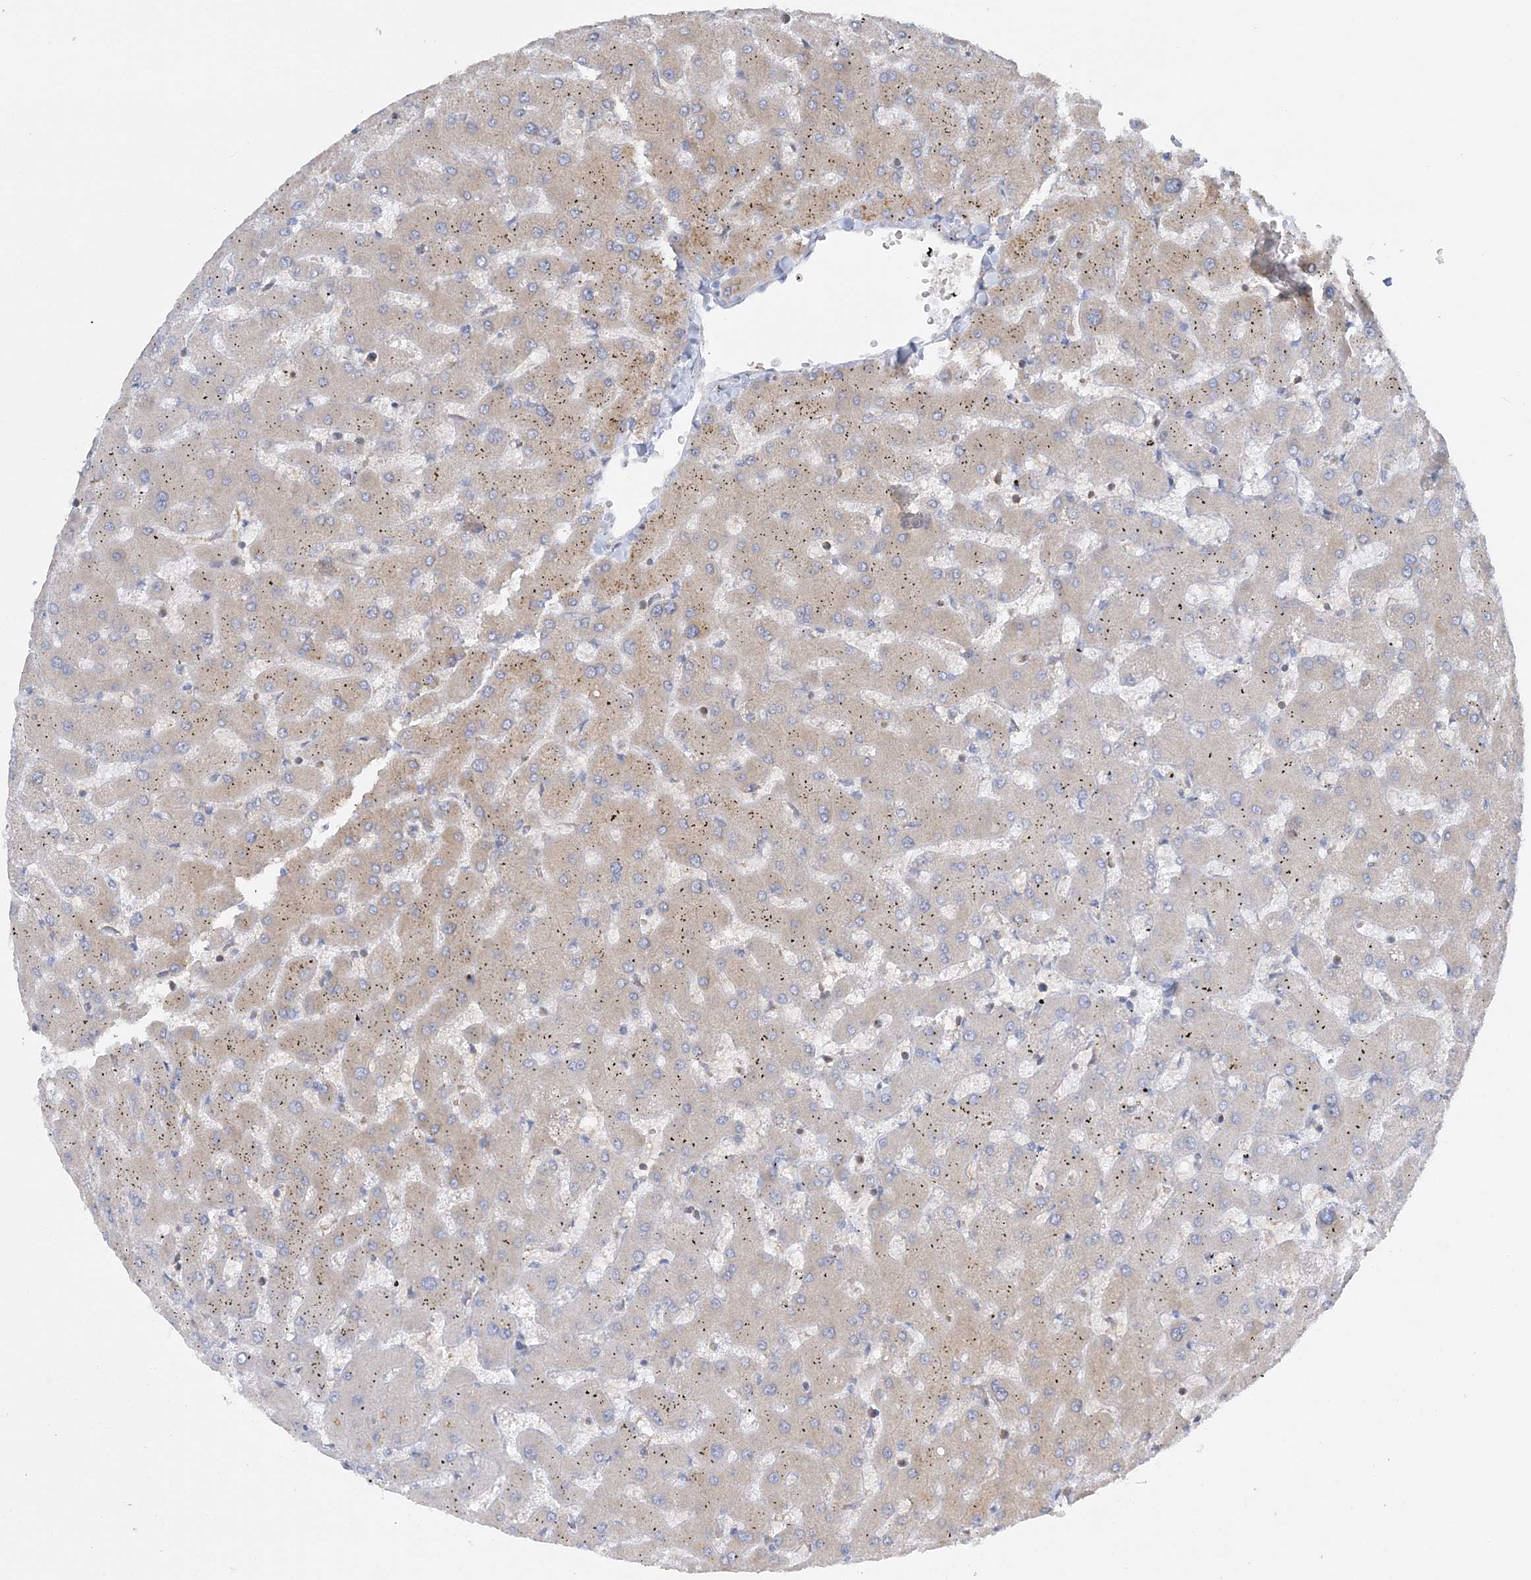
{"staining": {"intensity": "negative", "quantity": "none", "location": "none"}, "tissue": "liver", "cell_type": "Cholangiocytes", "image_type": "normal", "snomed": [{"axis": "morphology", "description": "Normal tissue, NOS"}, {"axis": "topography", "description": "Liver"}], "caption": "This micrograph is of benign liver stained with immunohistochemistry to label a protein in brown with the nuclei are counter-stained blue. There is no positivity in cholangiocytes. (DAB (3,3'-diaminobenzidine) immunohistochemistry (IHC), high magnification).", "gene": "FAM114A2", "patient": {"sex": "female", "age": 63}}